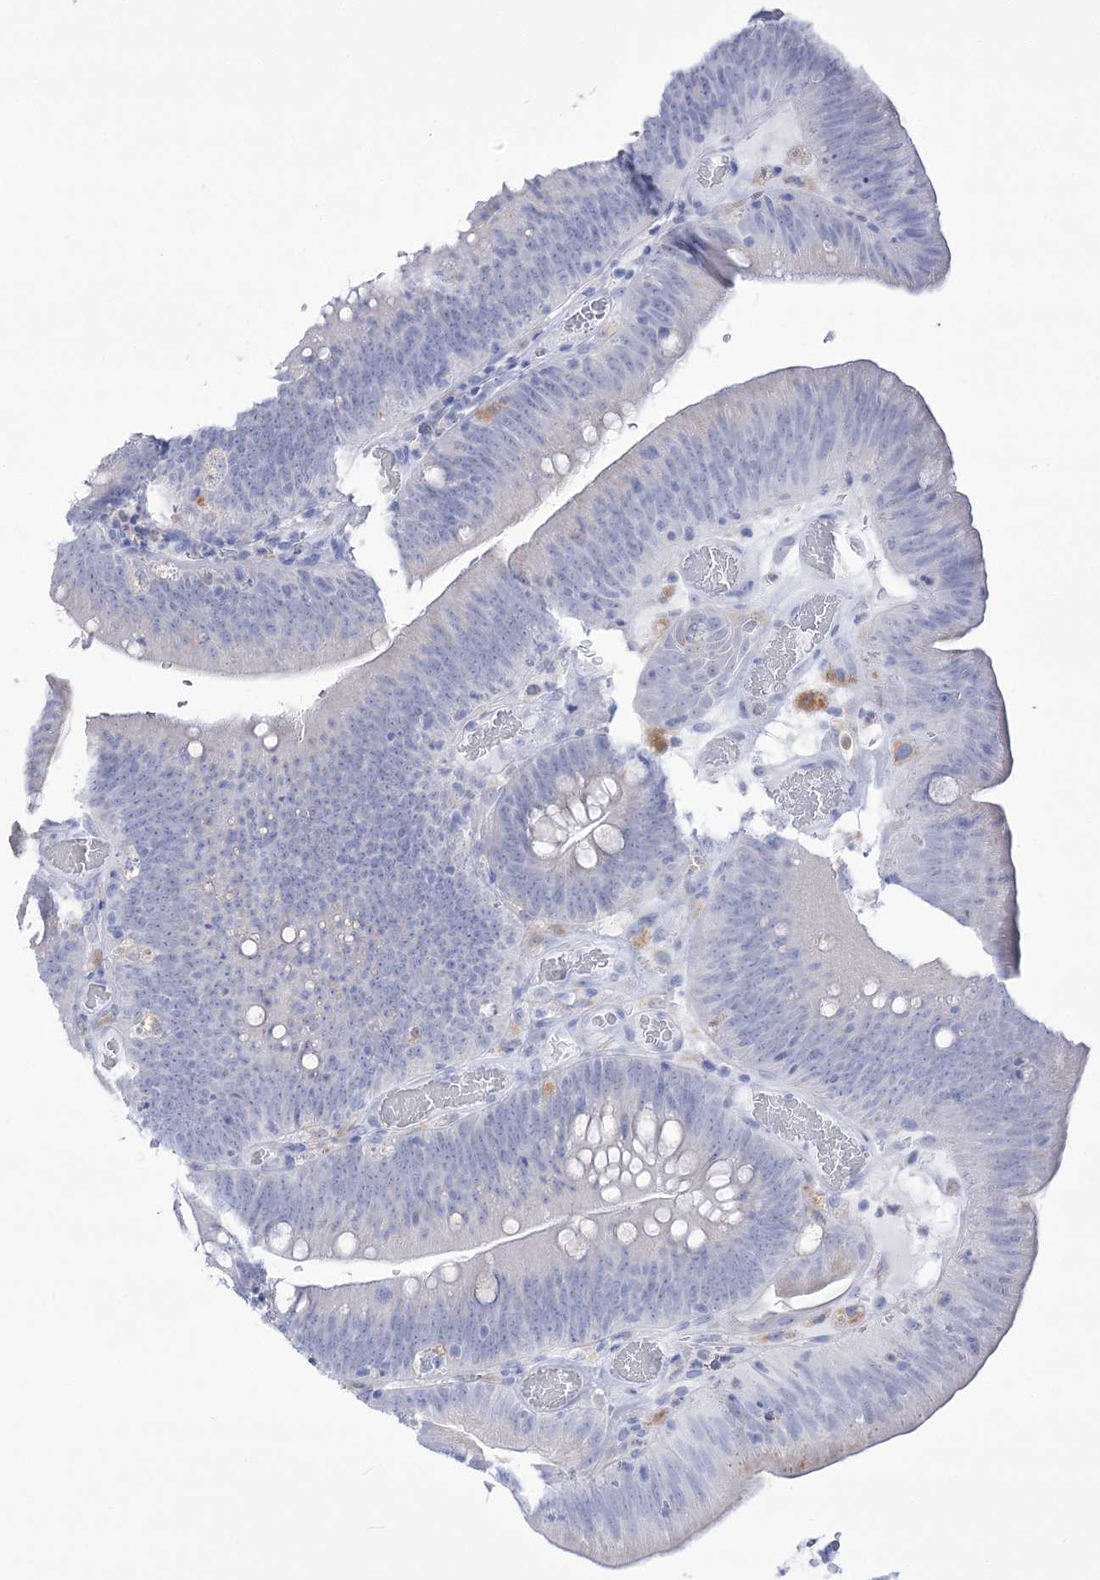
{"staining": {"intensity": "negative", "quantity": "none", "location": "none"}, "tissue": "colorectal cancer", "cell_type": "Tumor cells", "image_type": "cancer", "snomed": [{"axis": "morphology", "description": "Normal tissue, NOS"}, {"axis": "topography", "description": "Colon"}], "caption": "IHC image of neoplastic tissue: colorectal cancer stained with DAB (3,3'-diaminobenzidine) reveals no significant protein staining in tumor cells. (DAB immunohistochemistry (IHC) visualized using brightfield microscopy, high magnification).", "gene": "SIAE", "patient": {"sex": "female", "age": 82}}